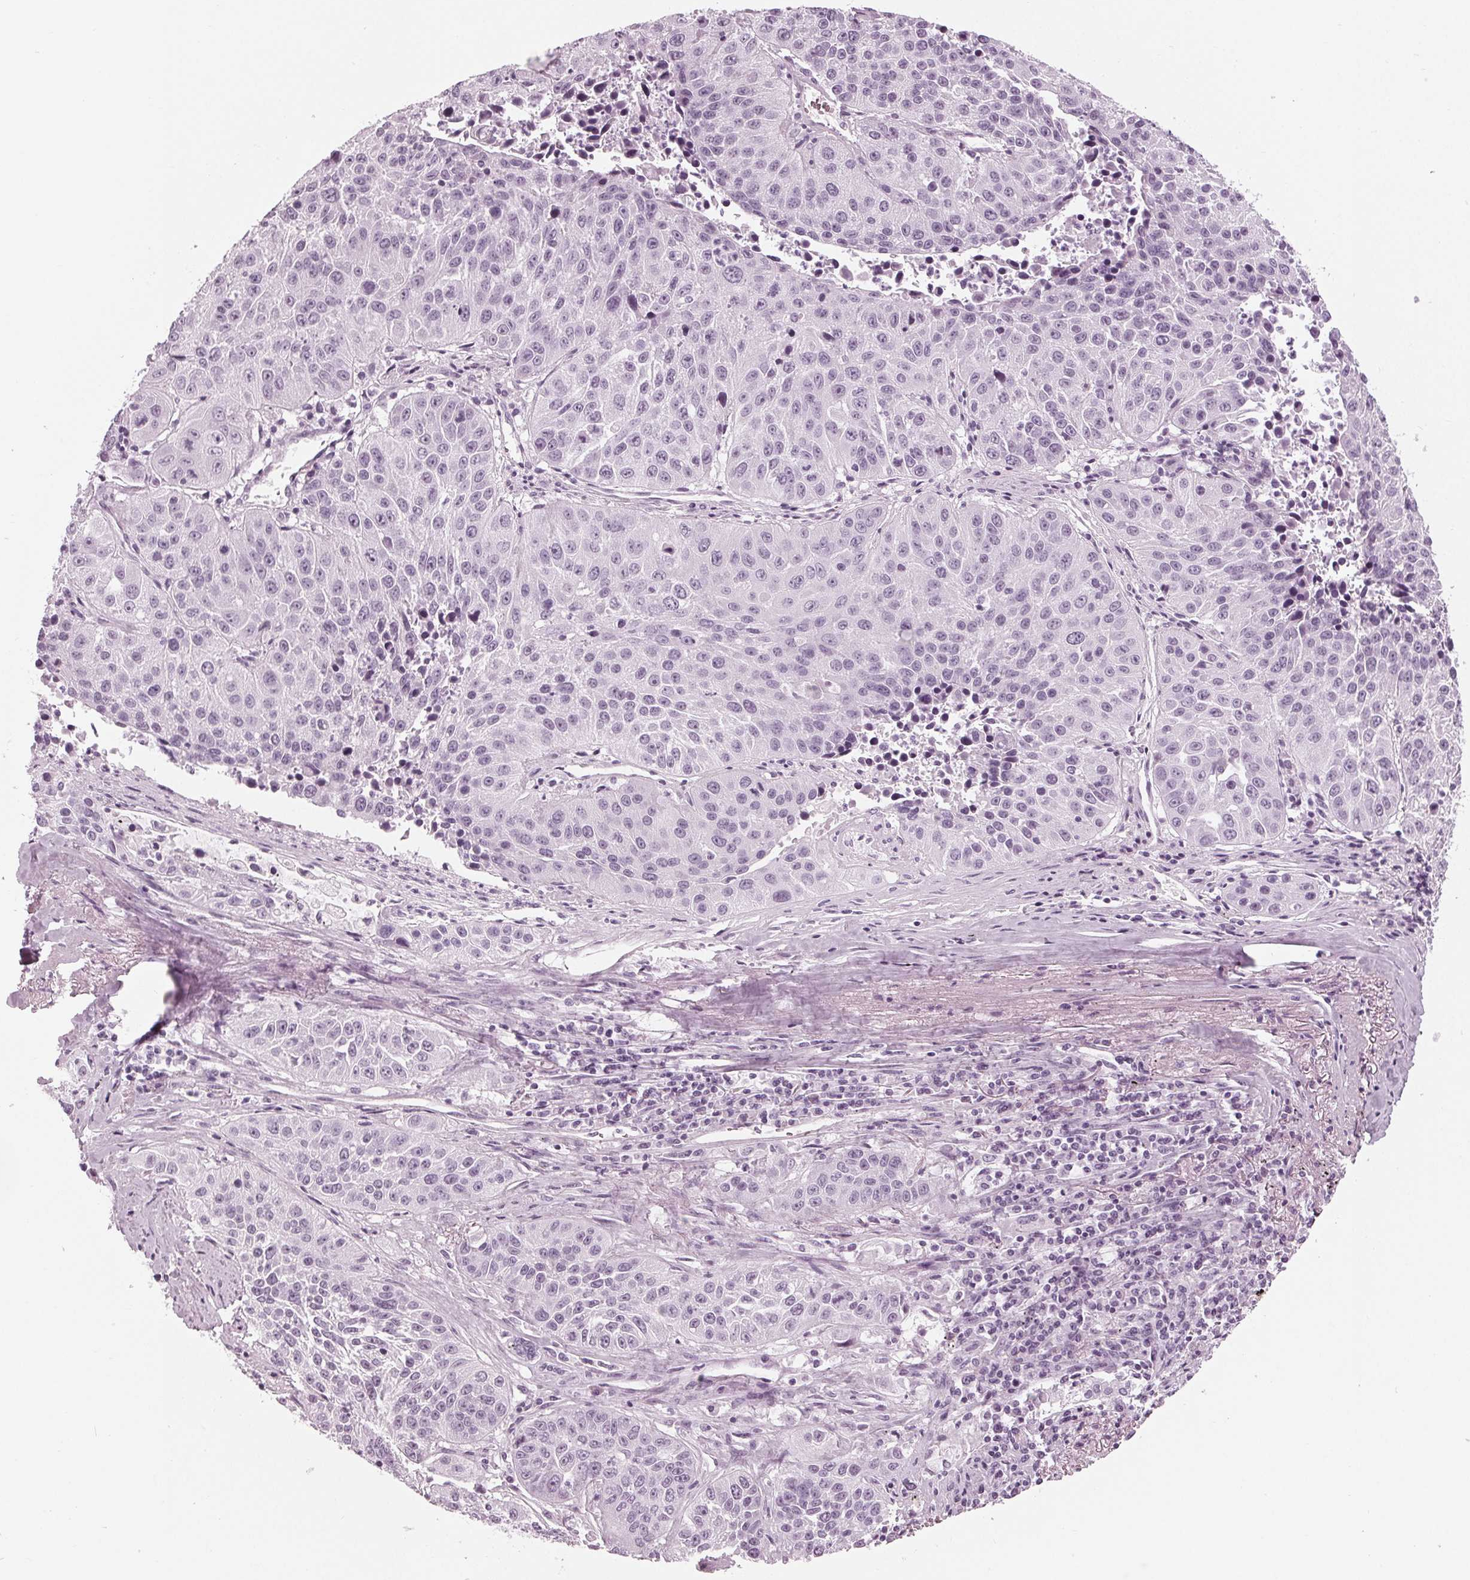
{"staining": {"intensity": "negative", "quantity": "none", "location": "none"}, "tissue": "lung cancer", "cell_type": "Tumor cells", "image_type": "cancer", "snomed": [{"axis": "morphology", "description": "Squamous cell carcinoma, NOS"}, {"axis": "topography", "description": "Lung"}], "caption": "Lung cancer (squamous cell carcinoma) was stained to show a protein in brown. There is no significant staining in tumor cells. (Stains: DAB (3,3'-diaminobenzidine) immunohistochemistry with hematoxylin counter stain, Microscopy: brightfield microscopy at high magnification).", "gene": "KRT28", "patient": {"sex": "female", "age": 61}}